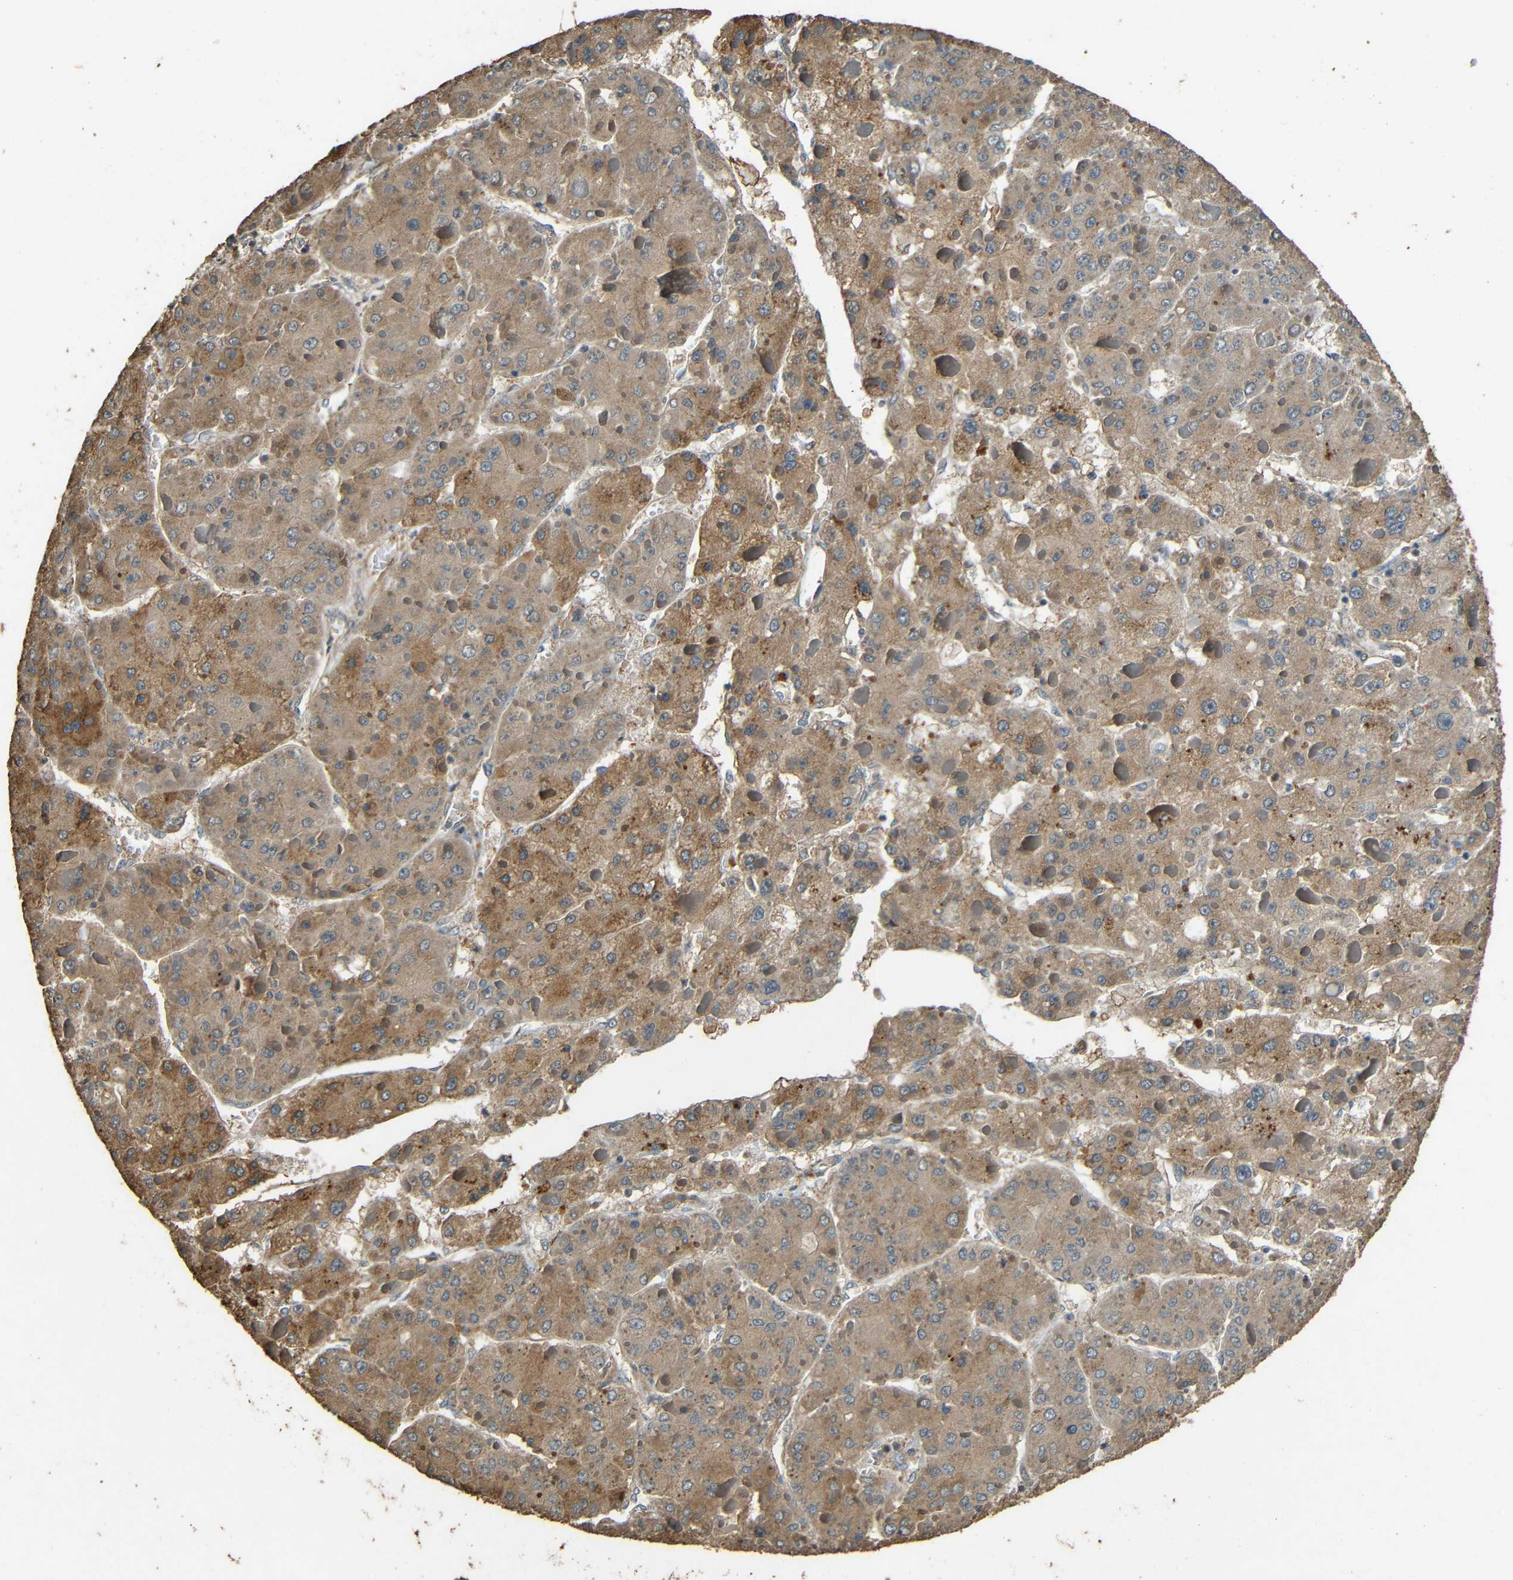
{"staining": {"intensity": "moderate", "quantity": ">75%", "location": "cytoplasmic/membranous"}, "tissue": "liver cancer", "cell_type": "Tumor cells", "image_type": "cancer", "snomed": [{"axis": "morphology", "description": "Carcinoma, Hepatocellular, NOS"}, {"axis": "topography", "description": "Liver"}], "caption": "Protein positivity by immunohistochemistry displays moderate cytoplasmic/membranous positivity in about >75% of tumor cells in liver hepatocellular carcinoma.", "gene": "PDE5A", "patient": {"sex": "female", "age": 73}}